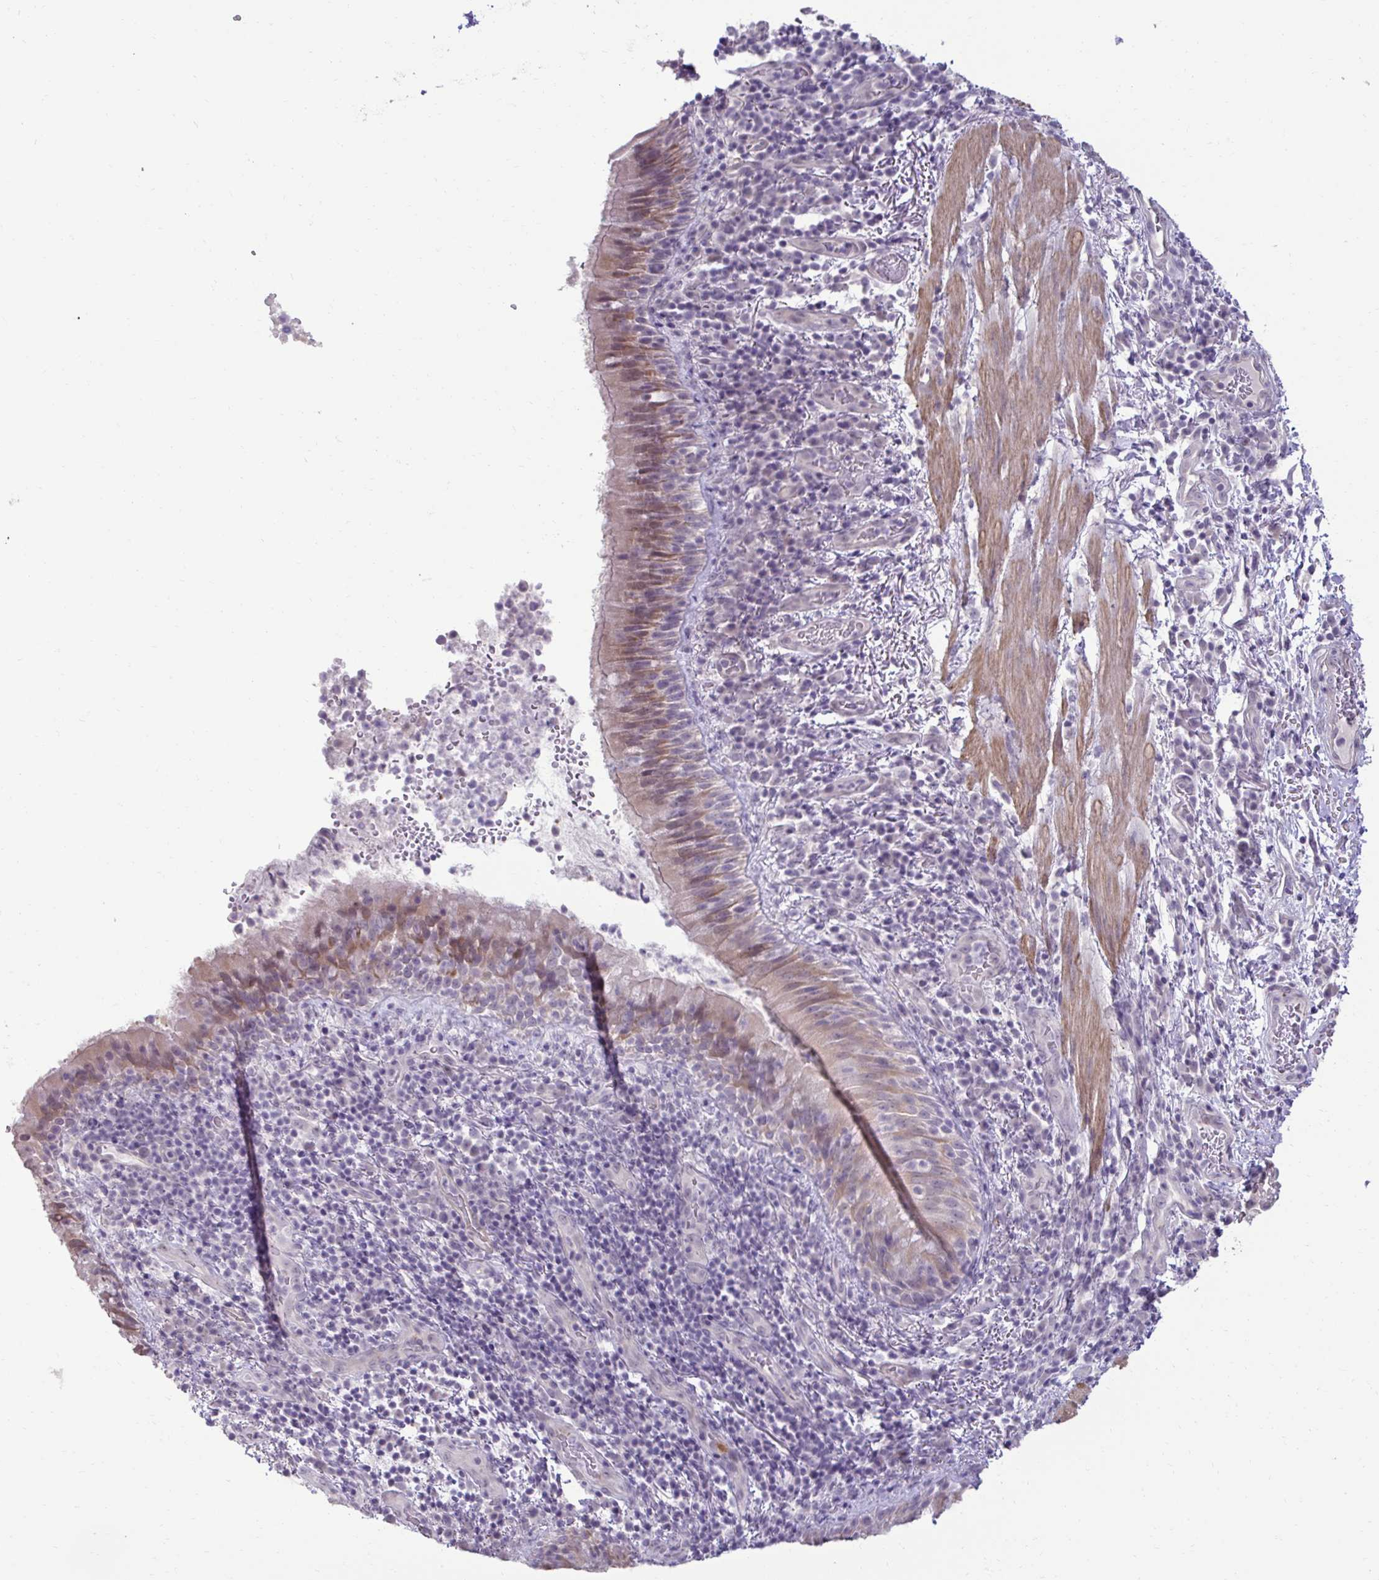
{"staining": {"intensity": "weak", "quantity": "25%-75%", "location": "cytoplasmic/membranous,nuclear"}, "tissue": "bronchus", "cell_type": "Respiratory epithelial cells", "image_type": "normal", "snomed": [{"axis": "morphology", "description": "Normal tissue, NOS"}, {"axis": "topography", "description": "Lymph node"}, {"axis": "topography", "description": "Bronchus"}], "caption": "Bronchus stained with DAB IHC displays low levels of weak cytoplasmic/membranous,nuclear staining in about 25%-75% of respiratory epithelial cells. The staining was performed using DAB (3,3'-diaminobenzidine) to visualize the protein expression in brown, while the nuclei were stained in blue with hematoxylin (Magnification: 20x).", "gene": "SLC30A3", "patient": {"sex": "male", "age": 56}}